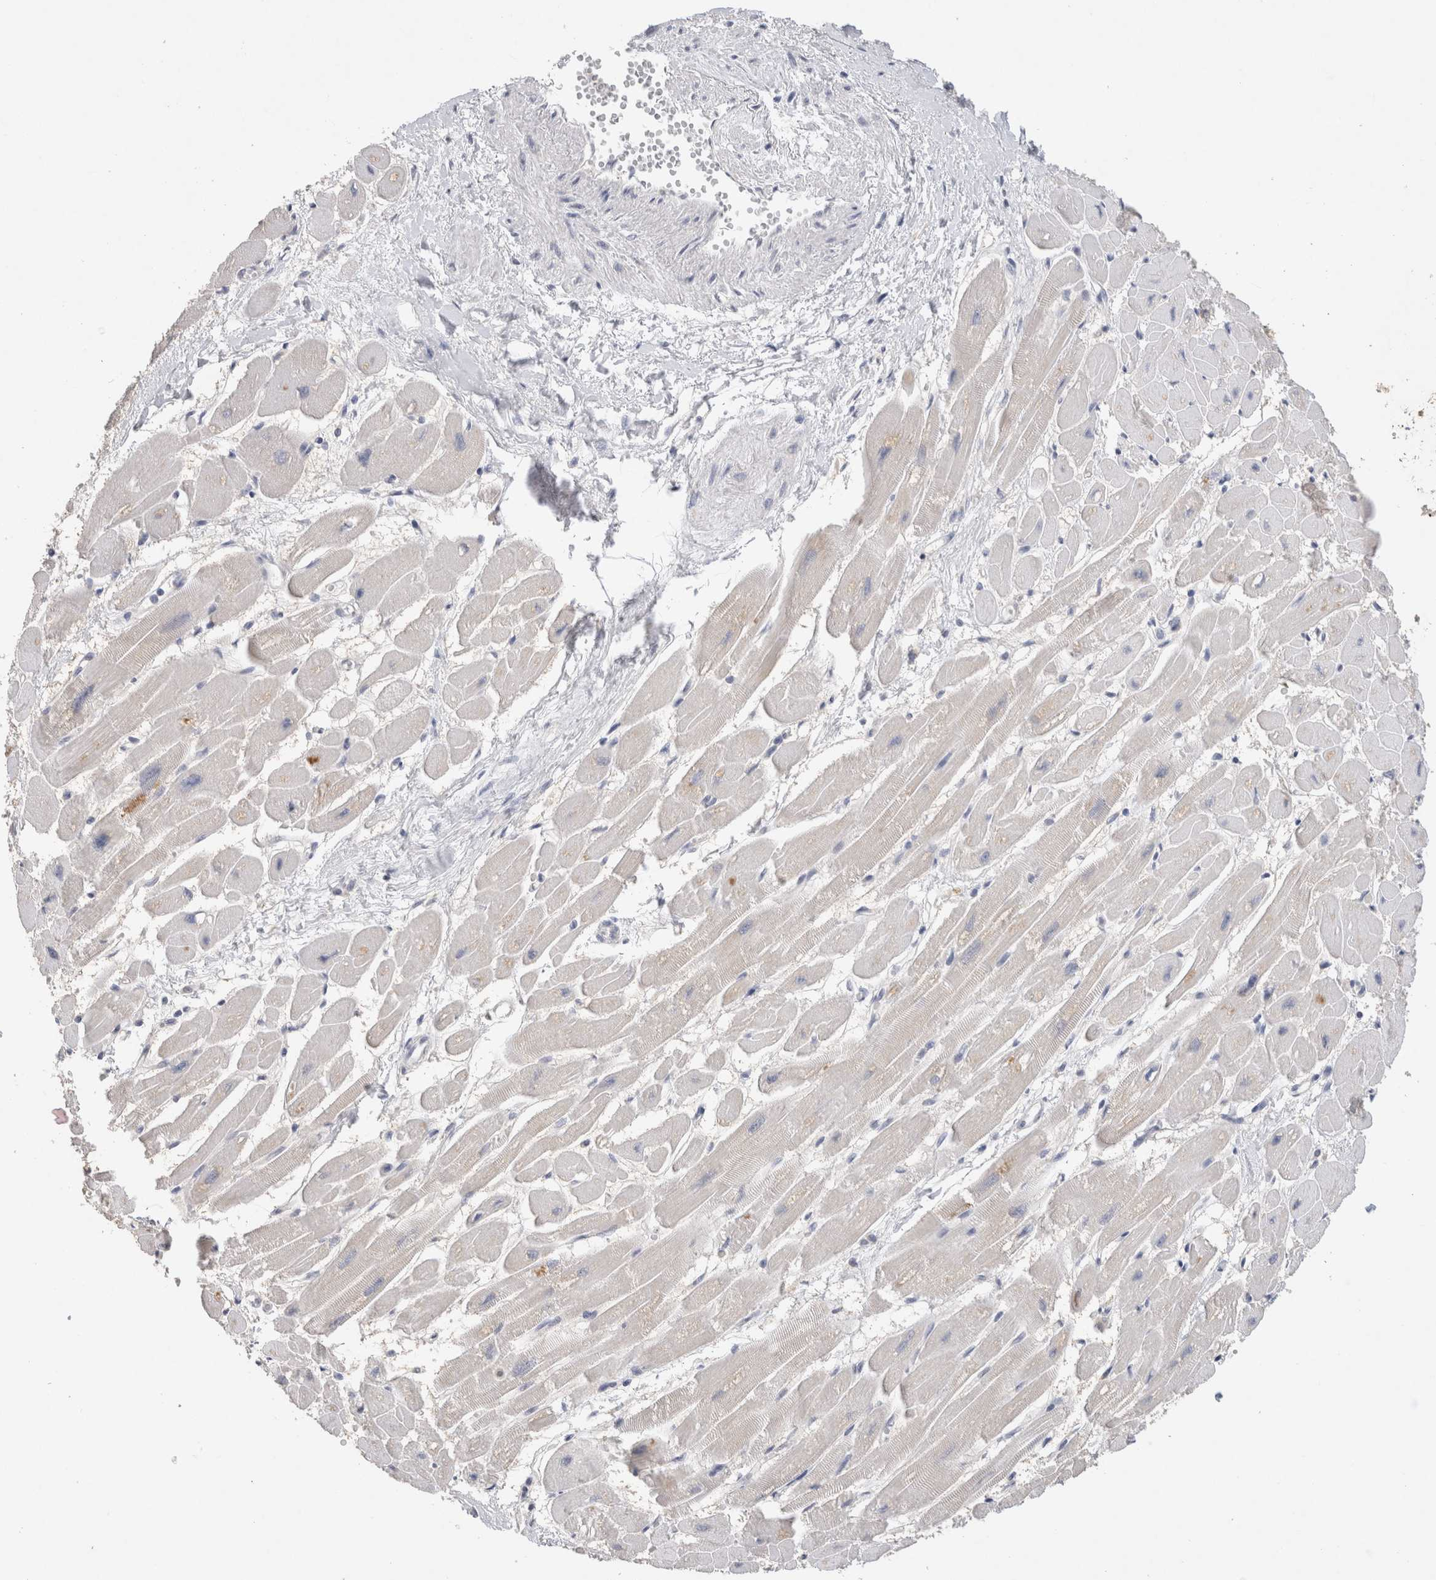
{"staining": {"intensity": "weak", "quantity": "25%-75%", "location": "cytoplasmic/membranous"}, "tissue": "heart muscle", "cell_type": "Cardiomyocytes", "image_type": "normal", "snomed": [{"axis": "morphology", "description": "Normal tissue, NOS"}, {"axis": "topography", "description": "Heart"}], "caption": "Protein expression analysis of benign heart muscle demonstrates weak cytoplasmic/membranous positivity in approximately 25%-75% of cardiomyocytes.", "gene": "GAS1", "patient": {"sex": "female", "age": 54}}